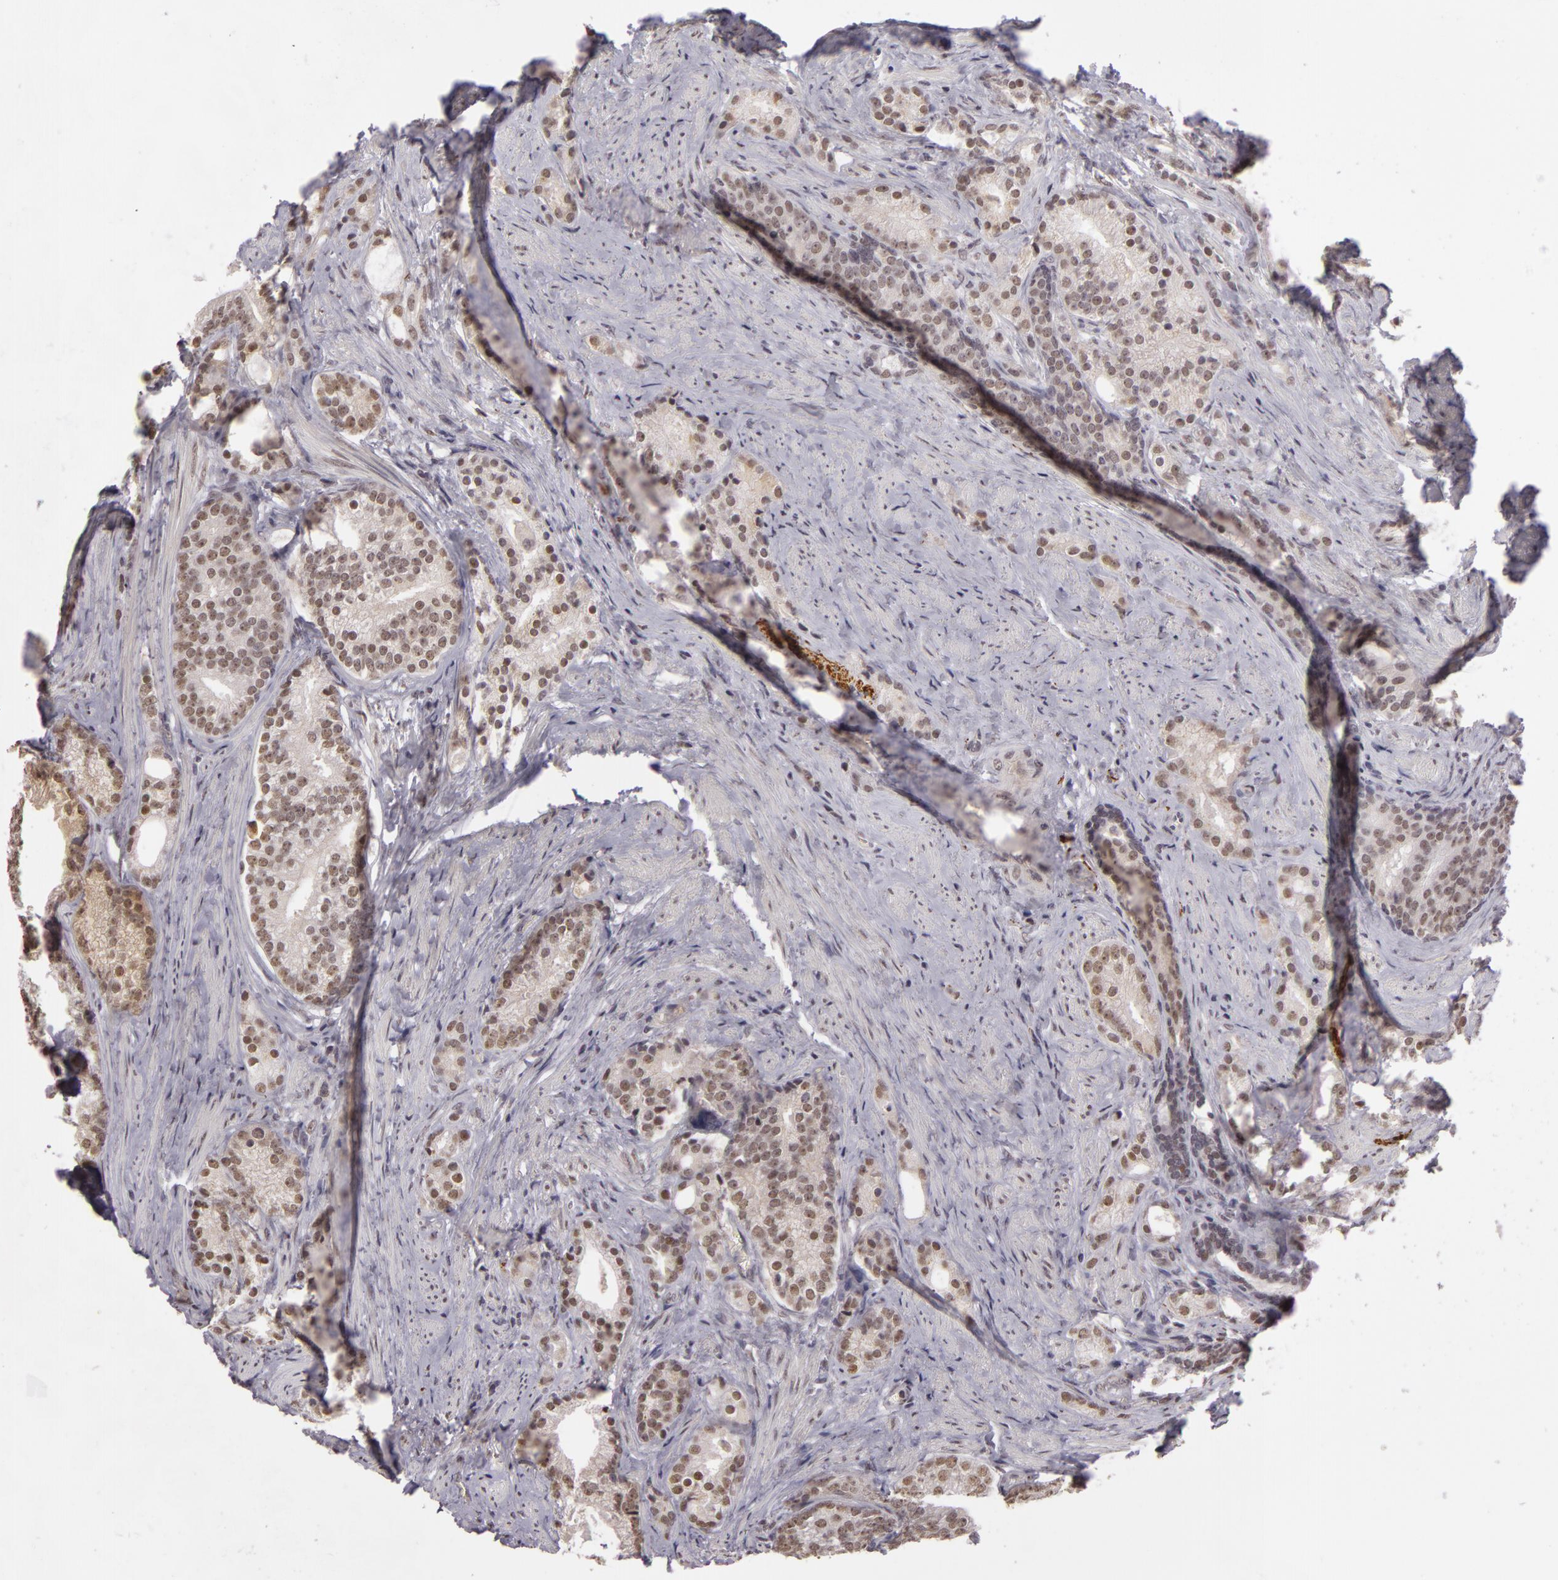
{"staining": {"intensity": "weak", "quantity": "25%-75%", "location": "nuclear"}, "tissue": "prostate cancer", "cell_type": "Tumor cells", "image_type": "cancer", "snomed": [{"axis": "morphology", "description": "Adenocarcinoma, Low grade"}, {"axis": "topography", "description": "Prostate"}], "caption": "A brown stain shows weak nuclear staining of a protein in low-grade adenocarcinoma (prostate) tumor cells.", "gene": "RRP7A", "patient": {"sex": "male", "age": 71}}